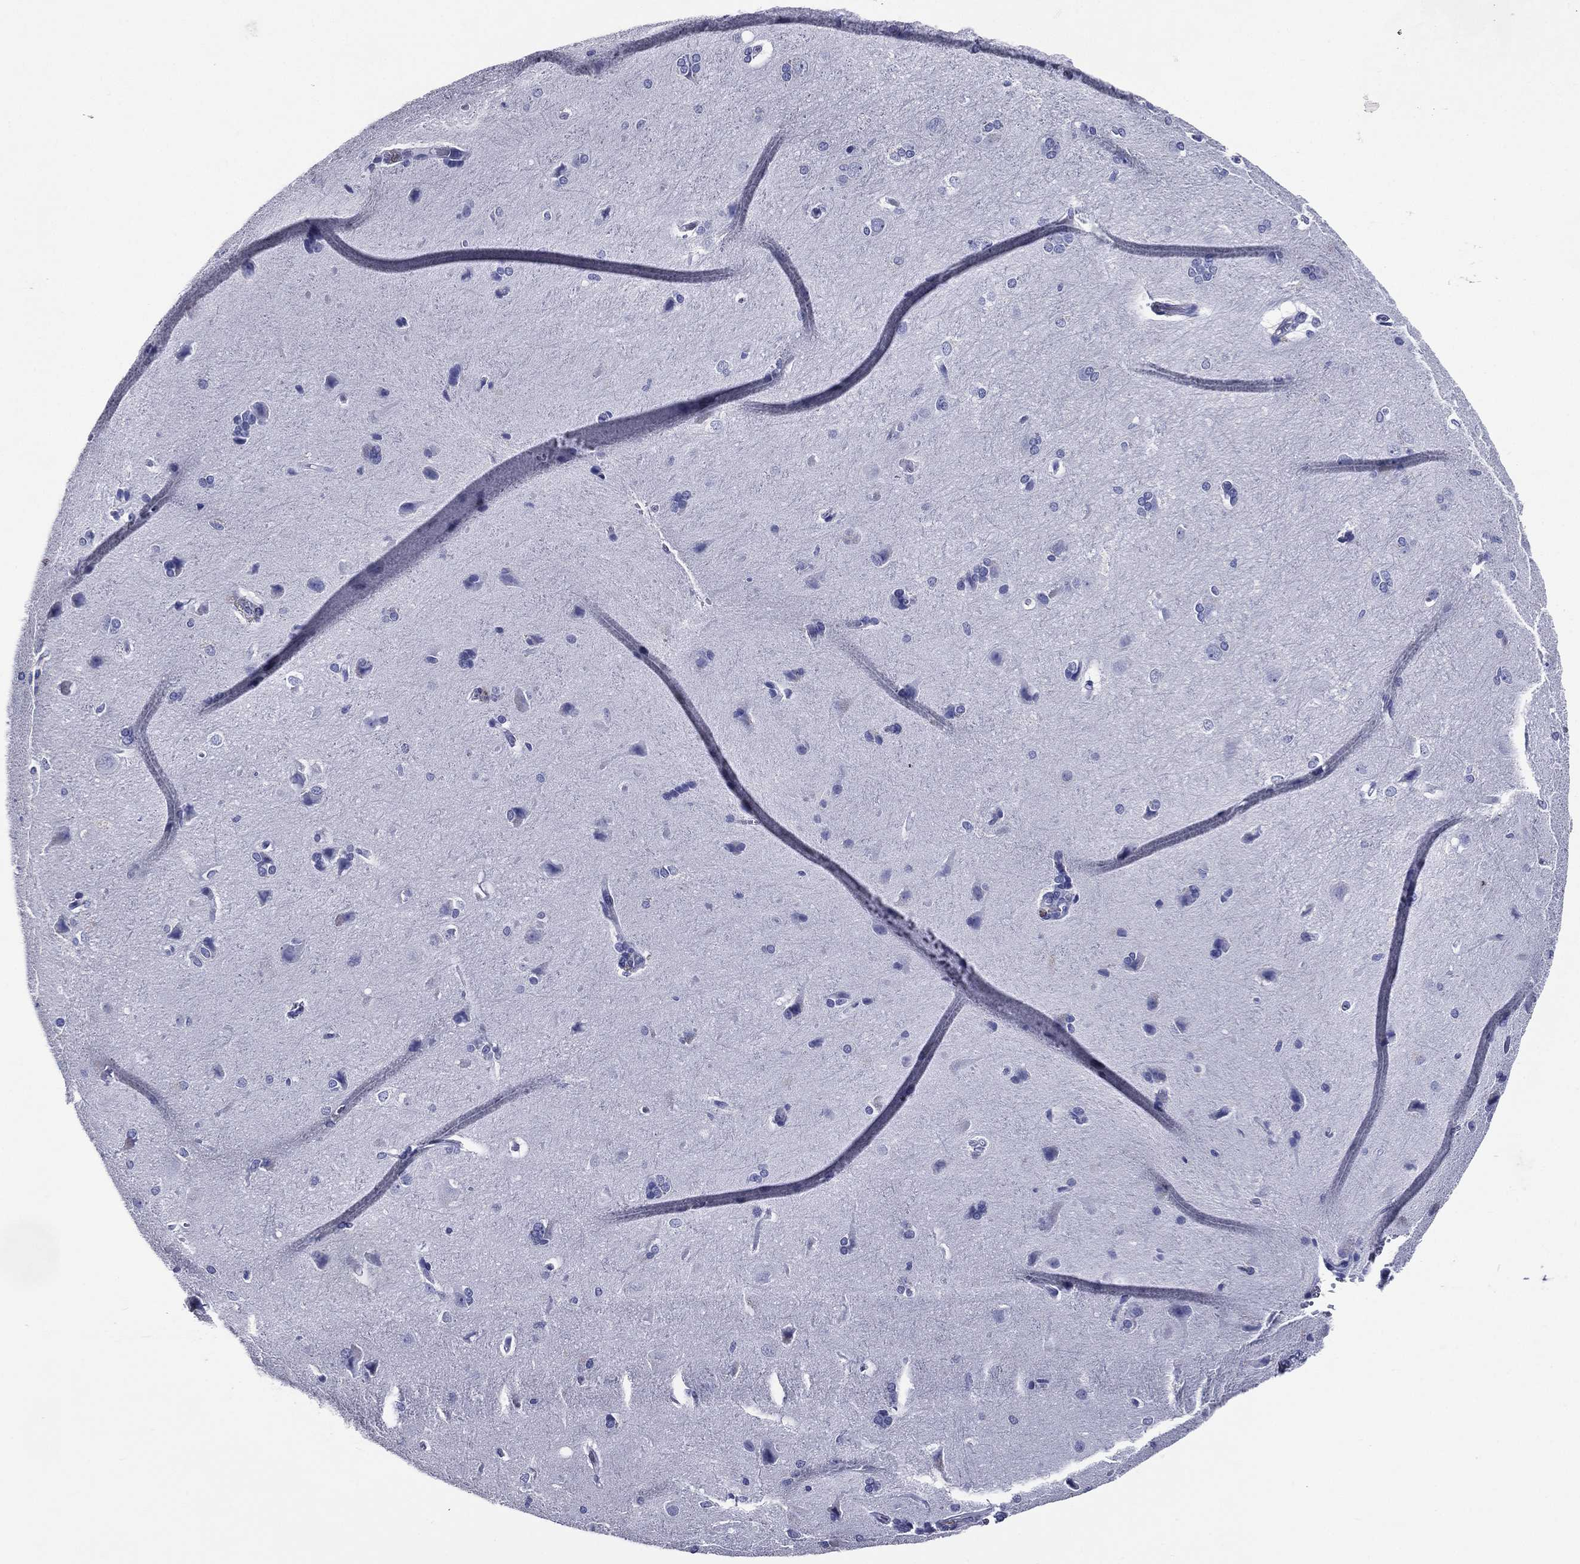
{"staining": {"intensity": "negative", "quantity": "none", "location": "none"}, "tissue": "cerebral cortex", "cell_type": "Endothelial cells", "image_type": "normal", "snomed": [{"axis": "morphology", "description": "Normal tissue, NOS"}, {"axis": "topography", "description": "Cerebral cortex"}], "caption": "A micrograph of cerebral cortex stained for a protein exhibits no brown staining in endothelial cells. Brightfield microscopy of IHC stained with DAB (3,3'-diaminobenzidine) (brown) and hematoxylin (blue), captured at high magnification.", "gene": "ACE2", "patient": {"sex": "male", "age": 57}}